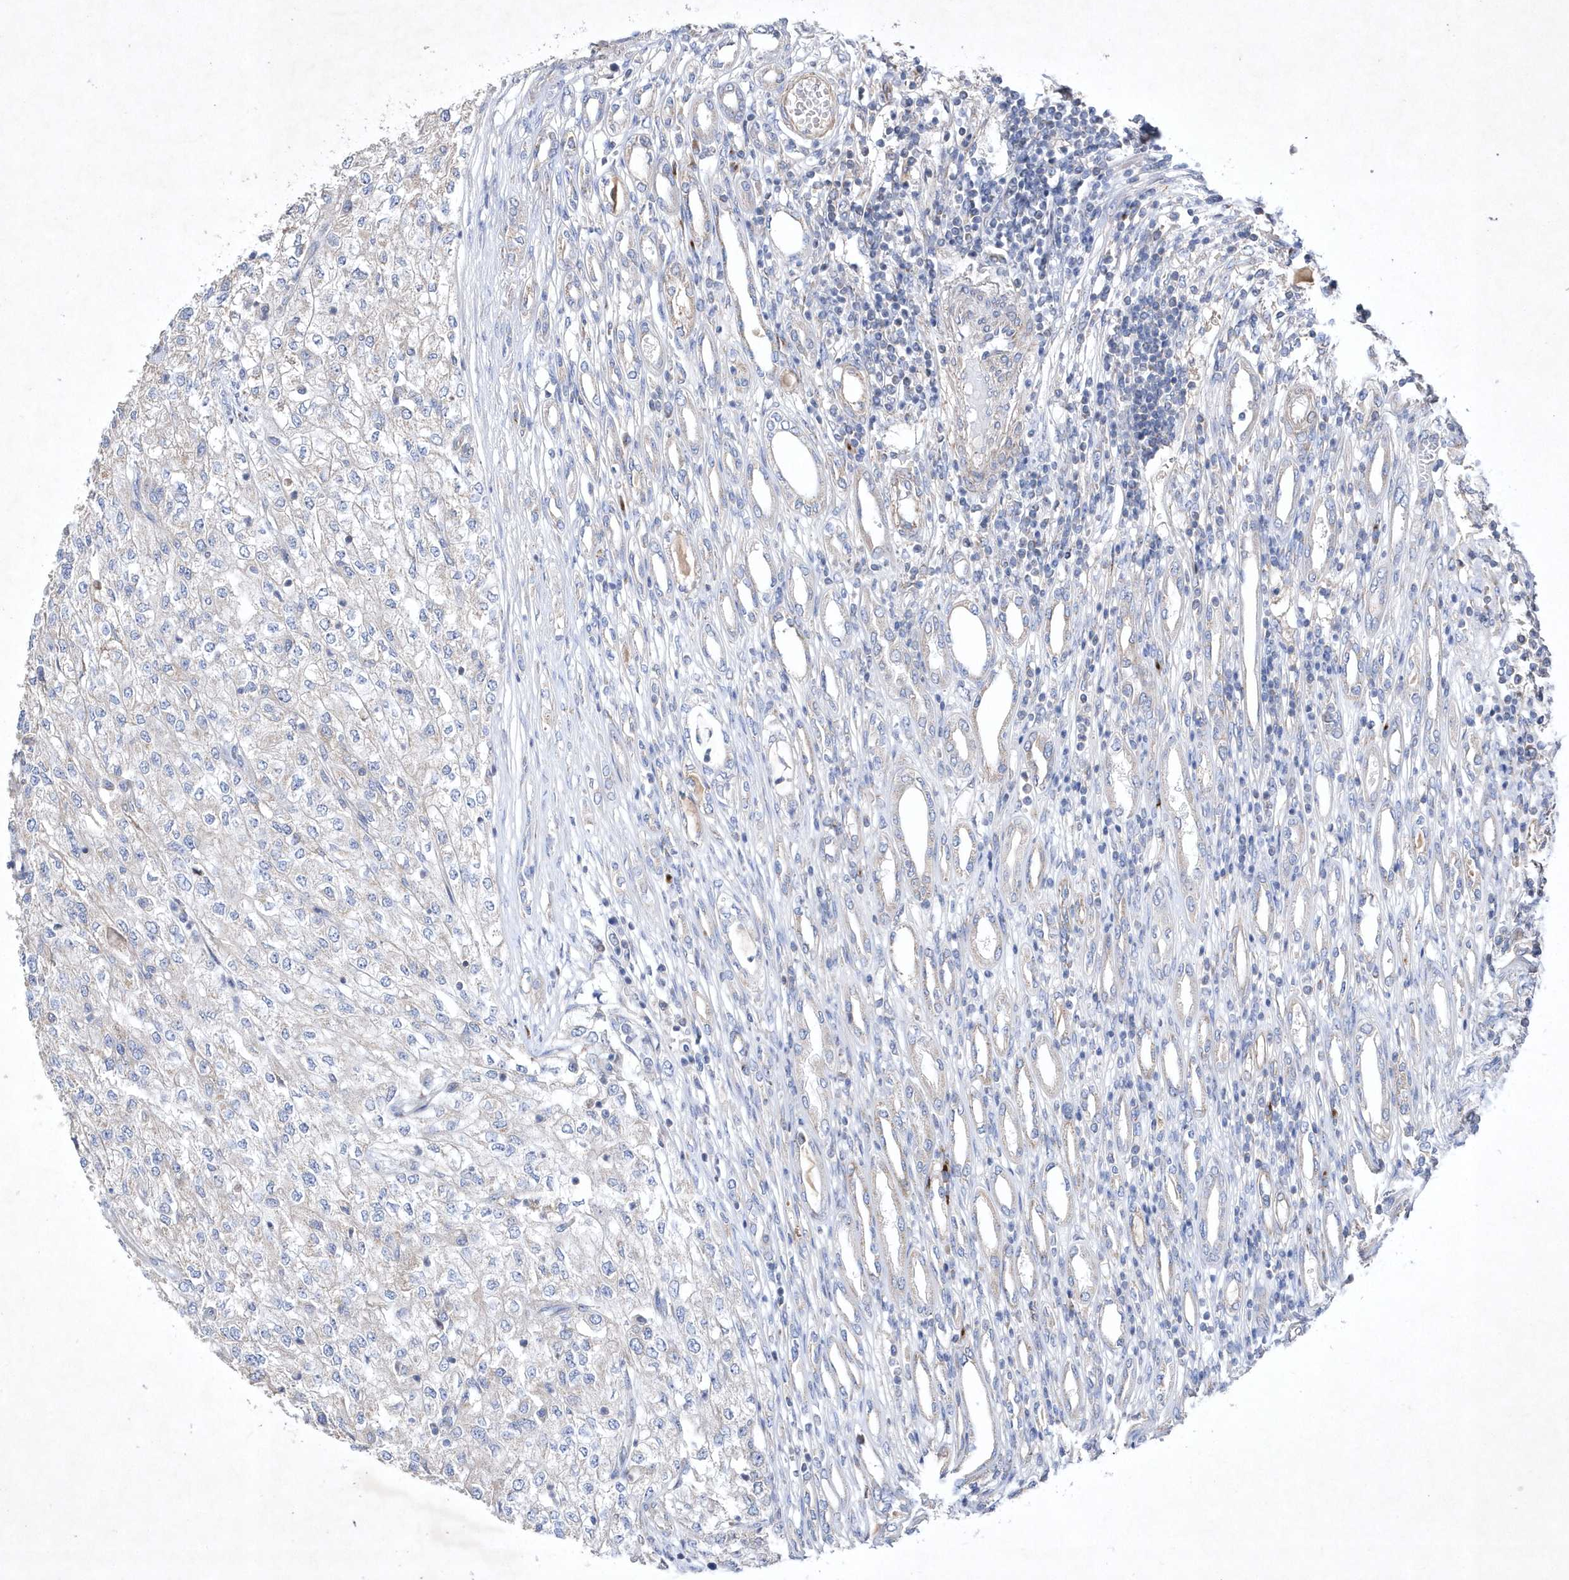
{"staining": {"intensity": "negative", "quantity": "none", "location": "none"}, "tissue": "renal cancer", "cell_type": "Tumor cells", "image_type": "cancer", "snomed": [{"axis": "morphology", "description": "Adenocarcinoma, NOS"}, {"axis": "topography", "description": "Kidney"}], "caption": "IHC photomicrograph of neoplastic tissue: human renal adenocarcinoma stained with DAB (3,3'-diaminobenzidine) displays no significant protein positivity in tumor cells.", "gene": "METTL8", "patient": {"sex": "female", "age": 54}}